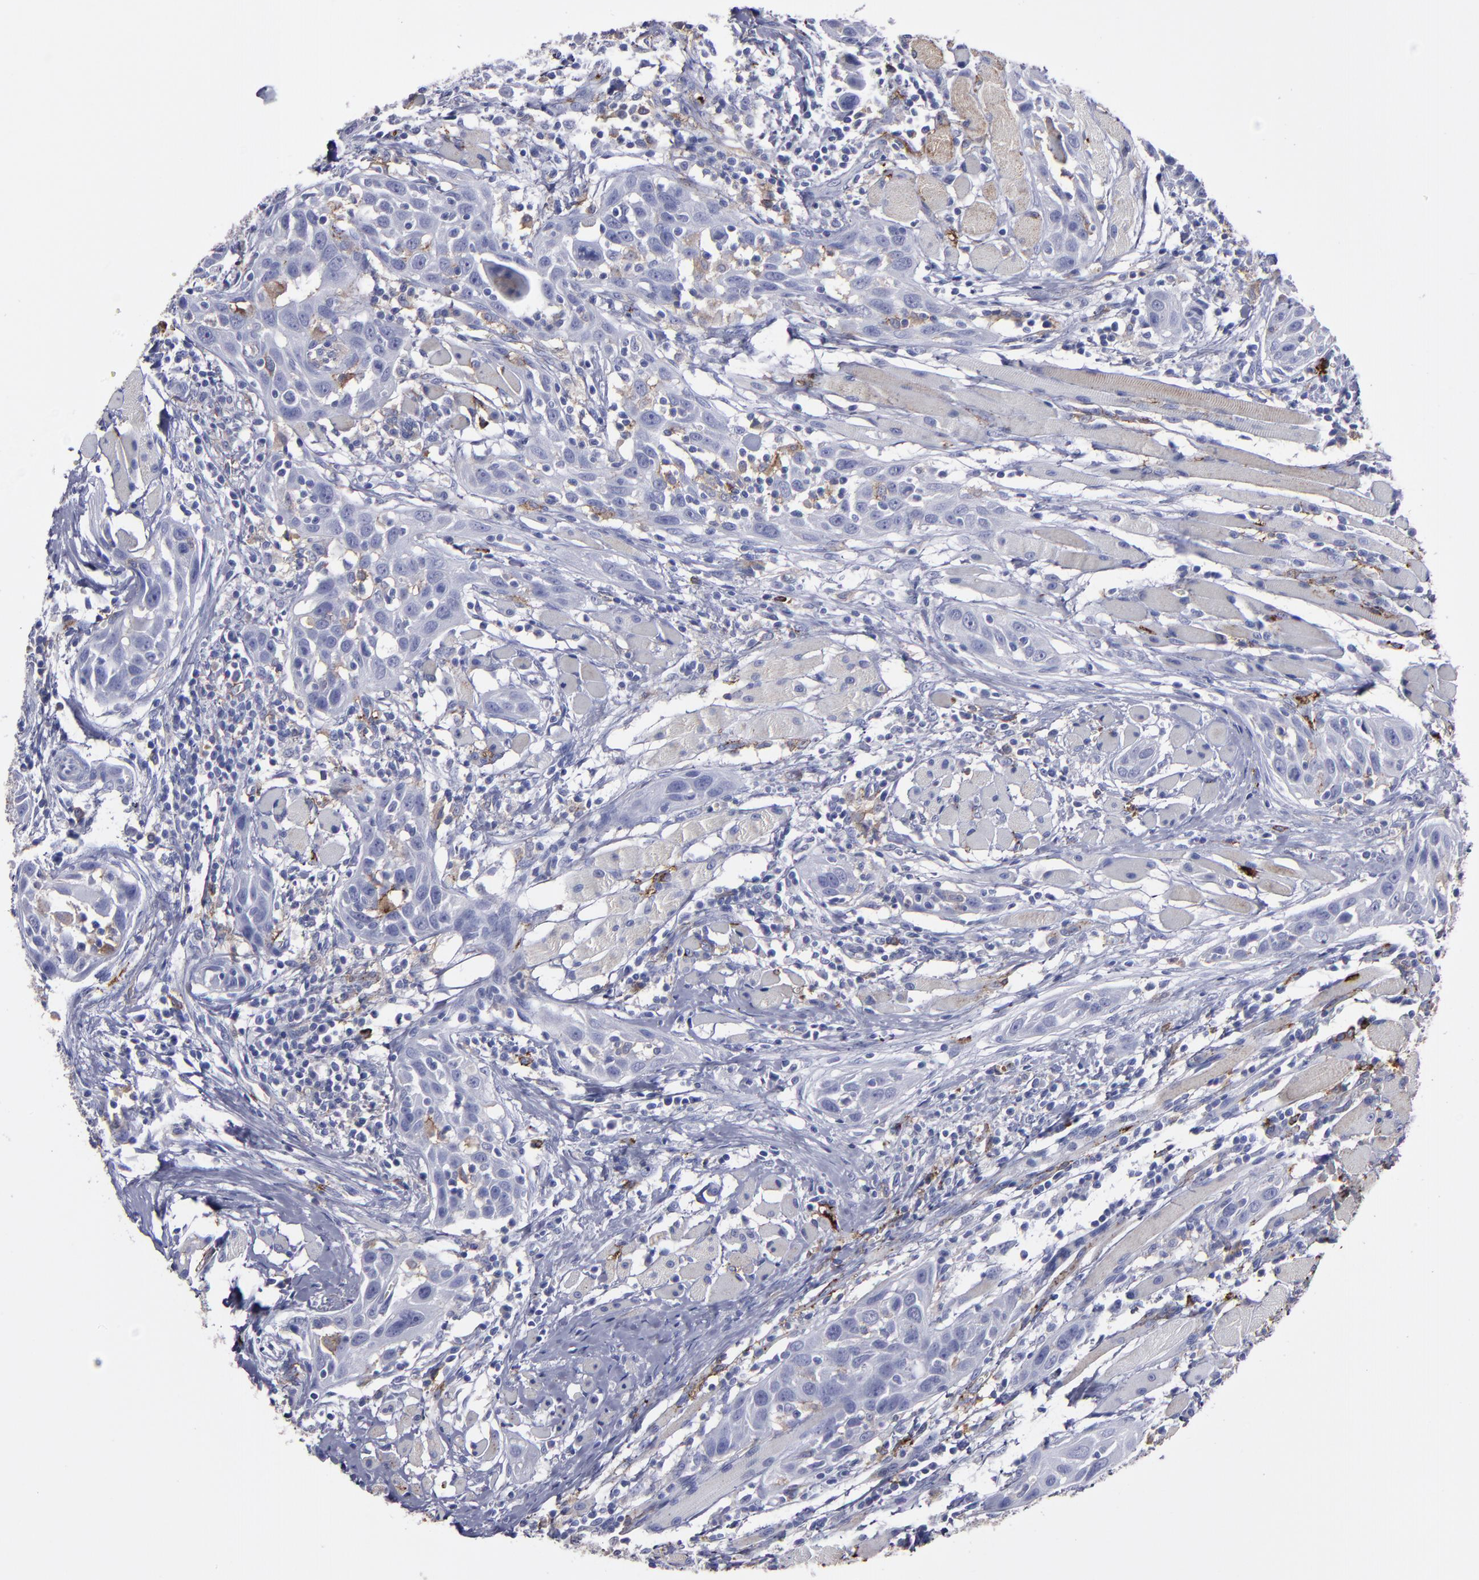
{"staining": {"intensity": "negative", "quantity": "none", "location": "none"}, "tissue": "head and neck cancer", "cell_type": "Tumor cells", "image_type": "cancer", "snomed": [{"axis": "morphology", "description": "Squamous cell carcinoma, NOS"}, {"axis": "topography", "description": "Oral tissue"}, {"axis": "topography", "description": "Head-Neck"}], "caption": "Tumor cells are negative for protein expression in human head and neck squamous cell carcinoma.", "gene": "CD36", "patient": {"sex": "female", "age": 50}}